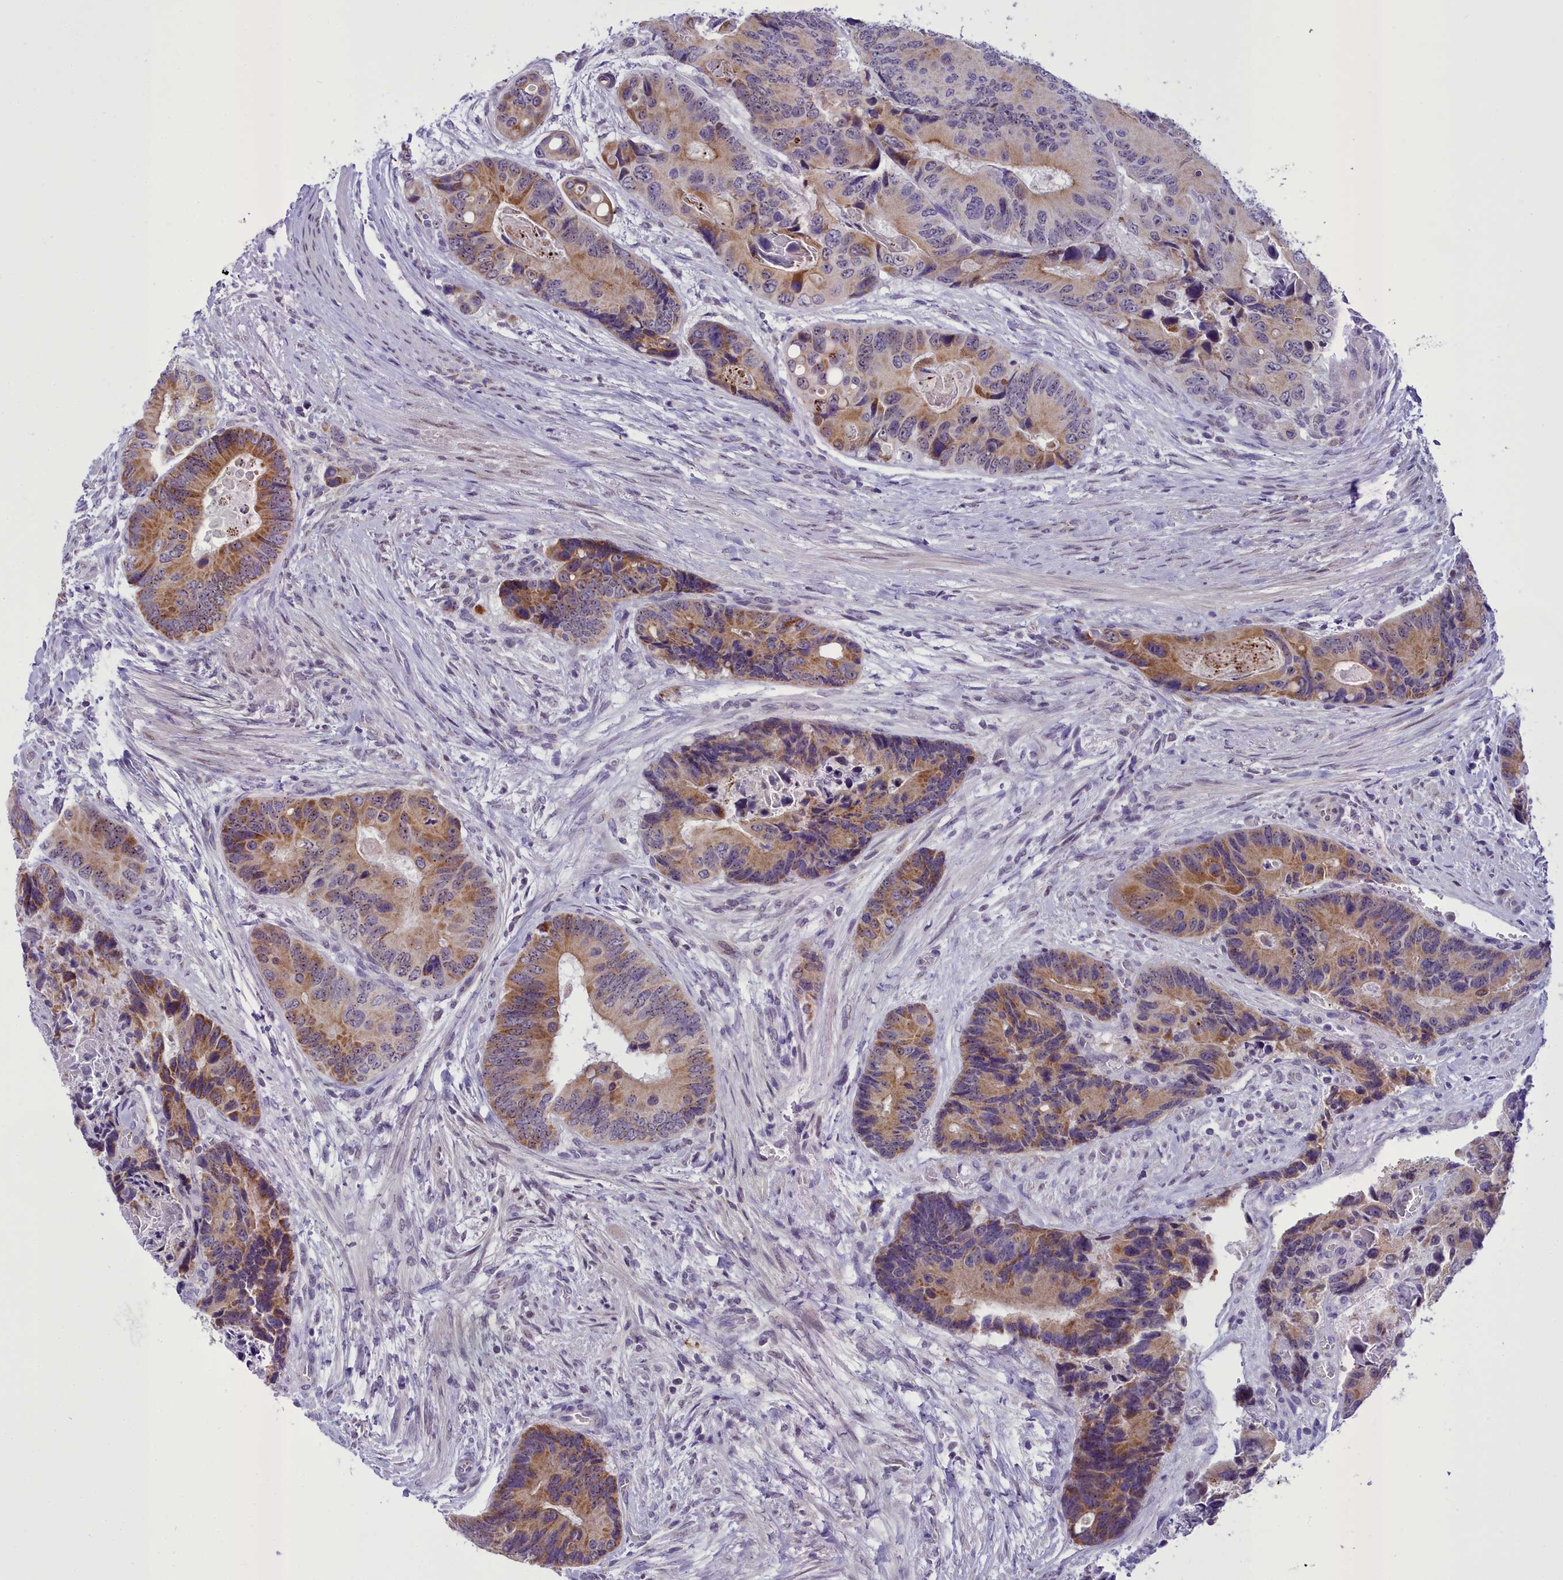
{"staining": {"intensity": "moderate", "quantity": ">75%", "location": "cytoplasmic/membranous"}, "tissue": "colorectal cancer", "cell_type": "Tumor cells", "image_type": "cancer", "snomed": [{"axis": "morphology", "description": "Adenocarcinoma, NOS"}, {"axis": "topography", "description": "Colon"}], "caption": "This is a photomicrograph of immunohistochemistry (IHC) staining of colorectal cancer, which shows moderate positivity in the cytoplasmic/membranous of tumor cells.", "gene": "B9D2", "patient": {"sex": "male", "age": 84}}